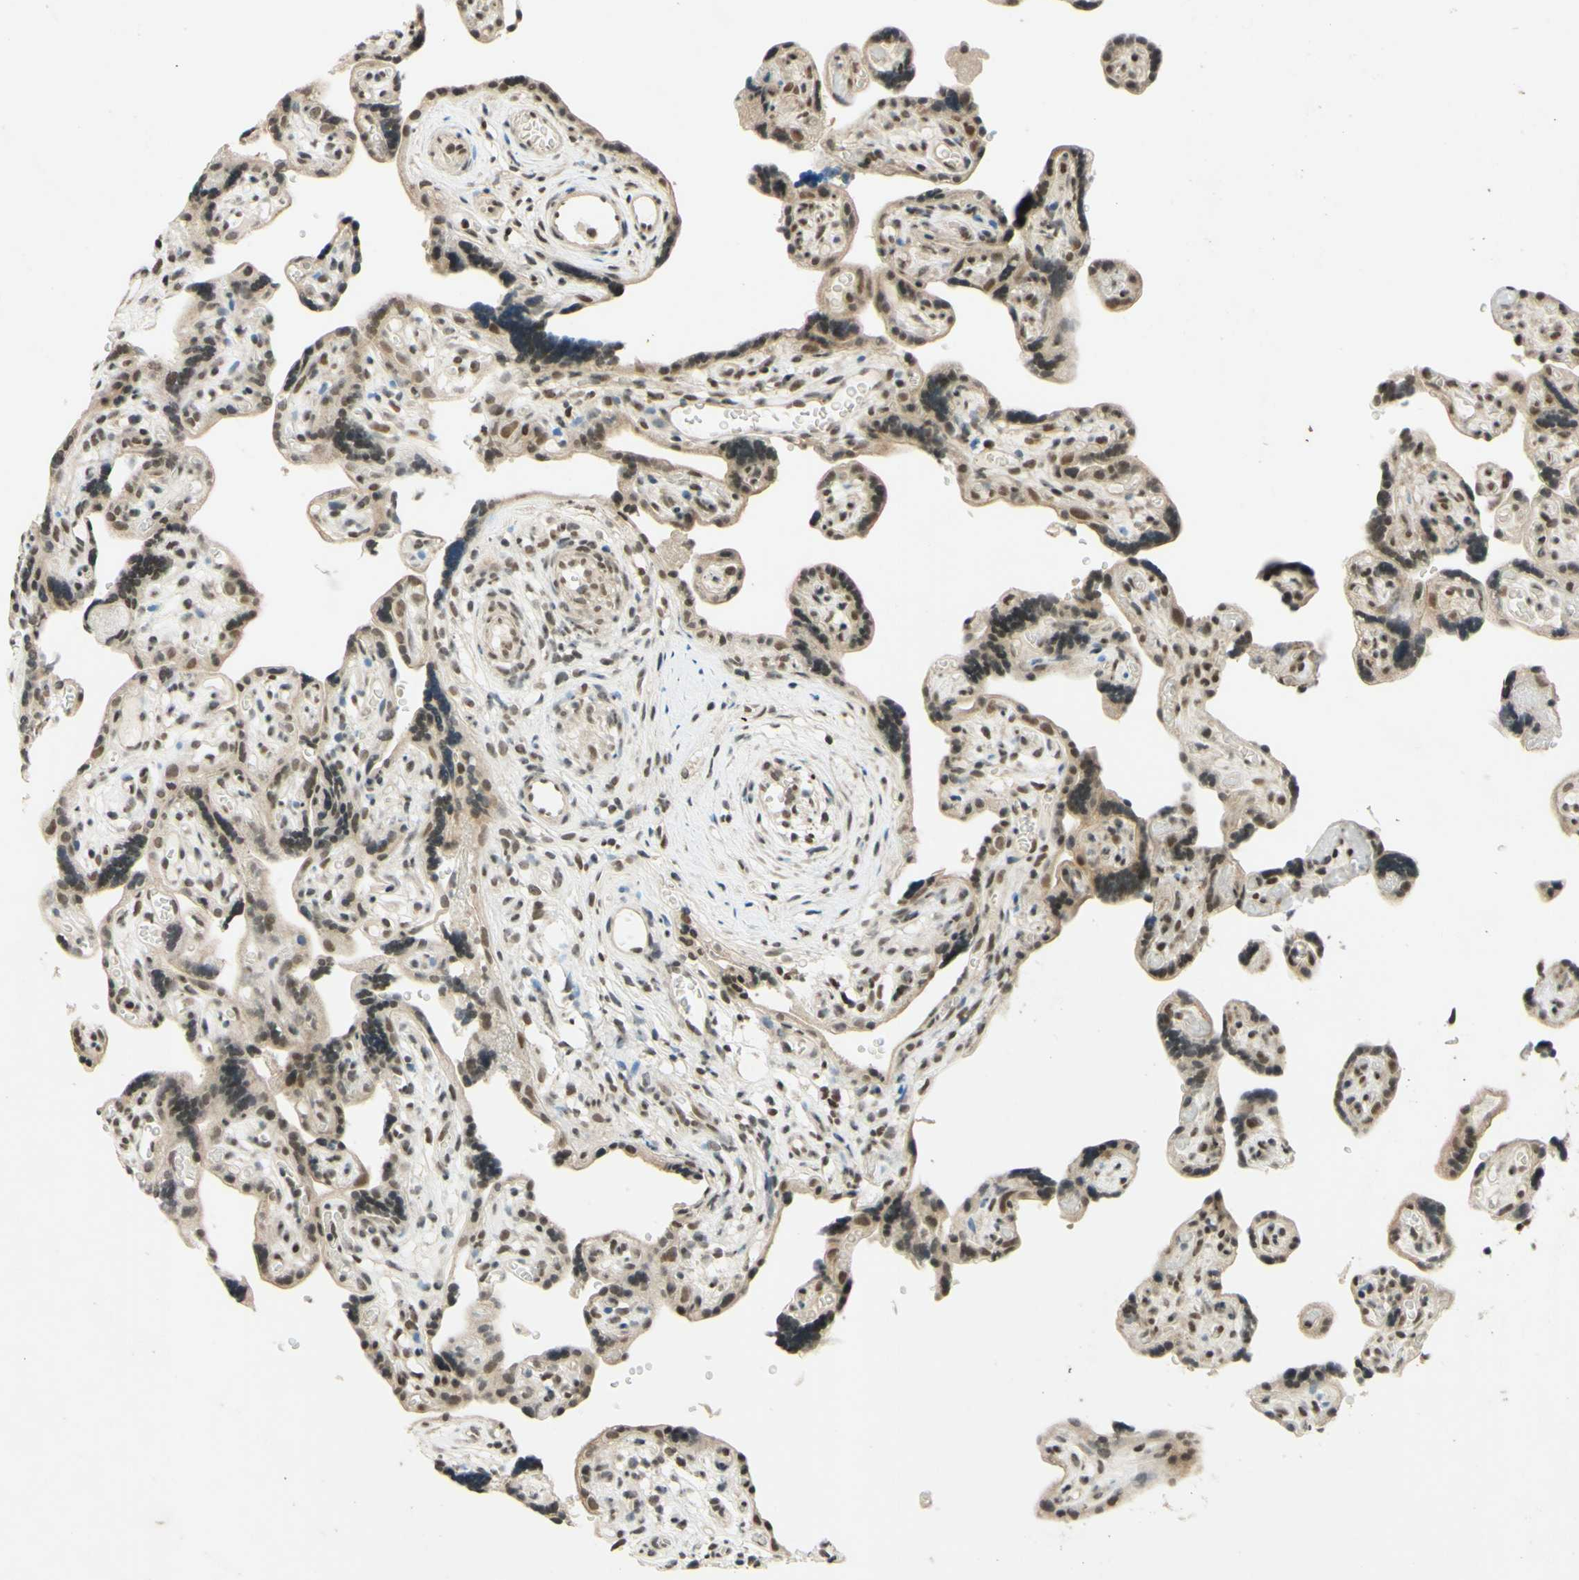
{"staining": {"intensity": "moderate", "quantity": ">75%", "location": "nuclear"}, "tissue": "placenta", "cell_type": "Trophoblastic cells", "image_type": "normal", "snomed": [{"axis": "morphology", "description": "Normal tissue, NOS"}, {"axis": "topography", "description": "Placenta"}], "caption": "Immunohistochemistry micrograph of benign placenta: placenta stained using immunohistochemistry demonstrates medium levels of moderate protein expression localized specifically in the nuclear of trophoblastic cells, appearing as a nuclear brown color.", "gene": "SMARCB1", "patient": {"sex": "female", "age": 30}}